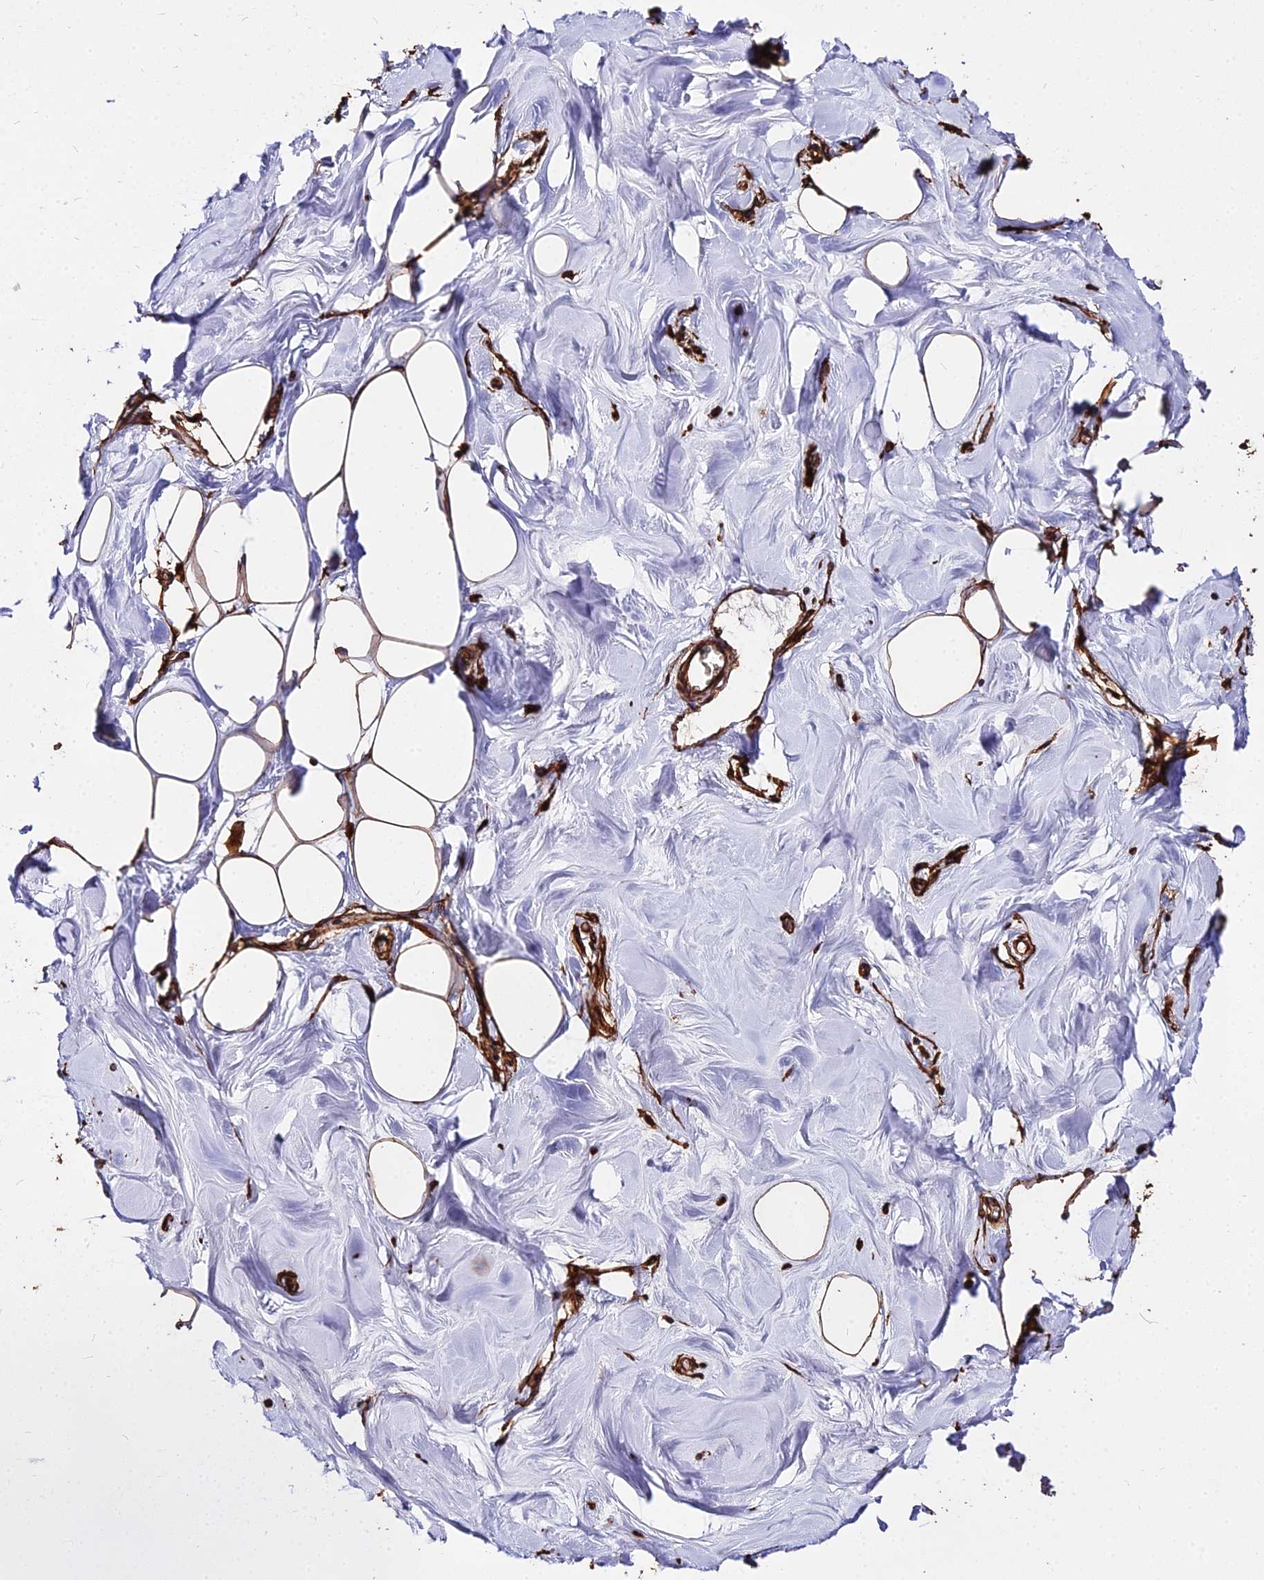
{"staining": {"intensity": "moderate", "quantity": "25%-75%", "location": "cytoplasmic/membranous"}, "tissue": "breast", "cell_type": "Adipocytes", "image_type": "normal", "snomed": [{"axis": "morphology", "description": "Normal tissue, NOS"}, {"axis": "topography", "description": "Breast"}], "caption": "Moderate cytoplasmic/membranous staining for a protein is present in approximately 25%-75% of adipocytes of normal breast using IHC.", "gene": "TUBA1A", "patient": {"sex": "female", "age": 27}}